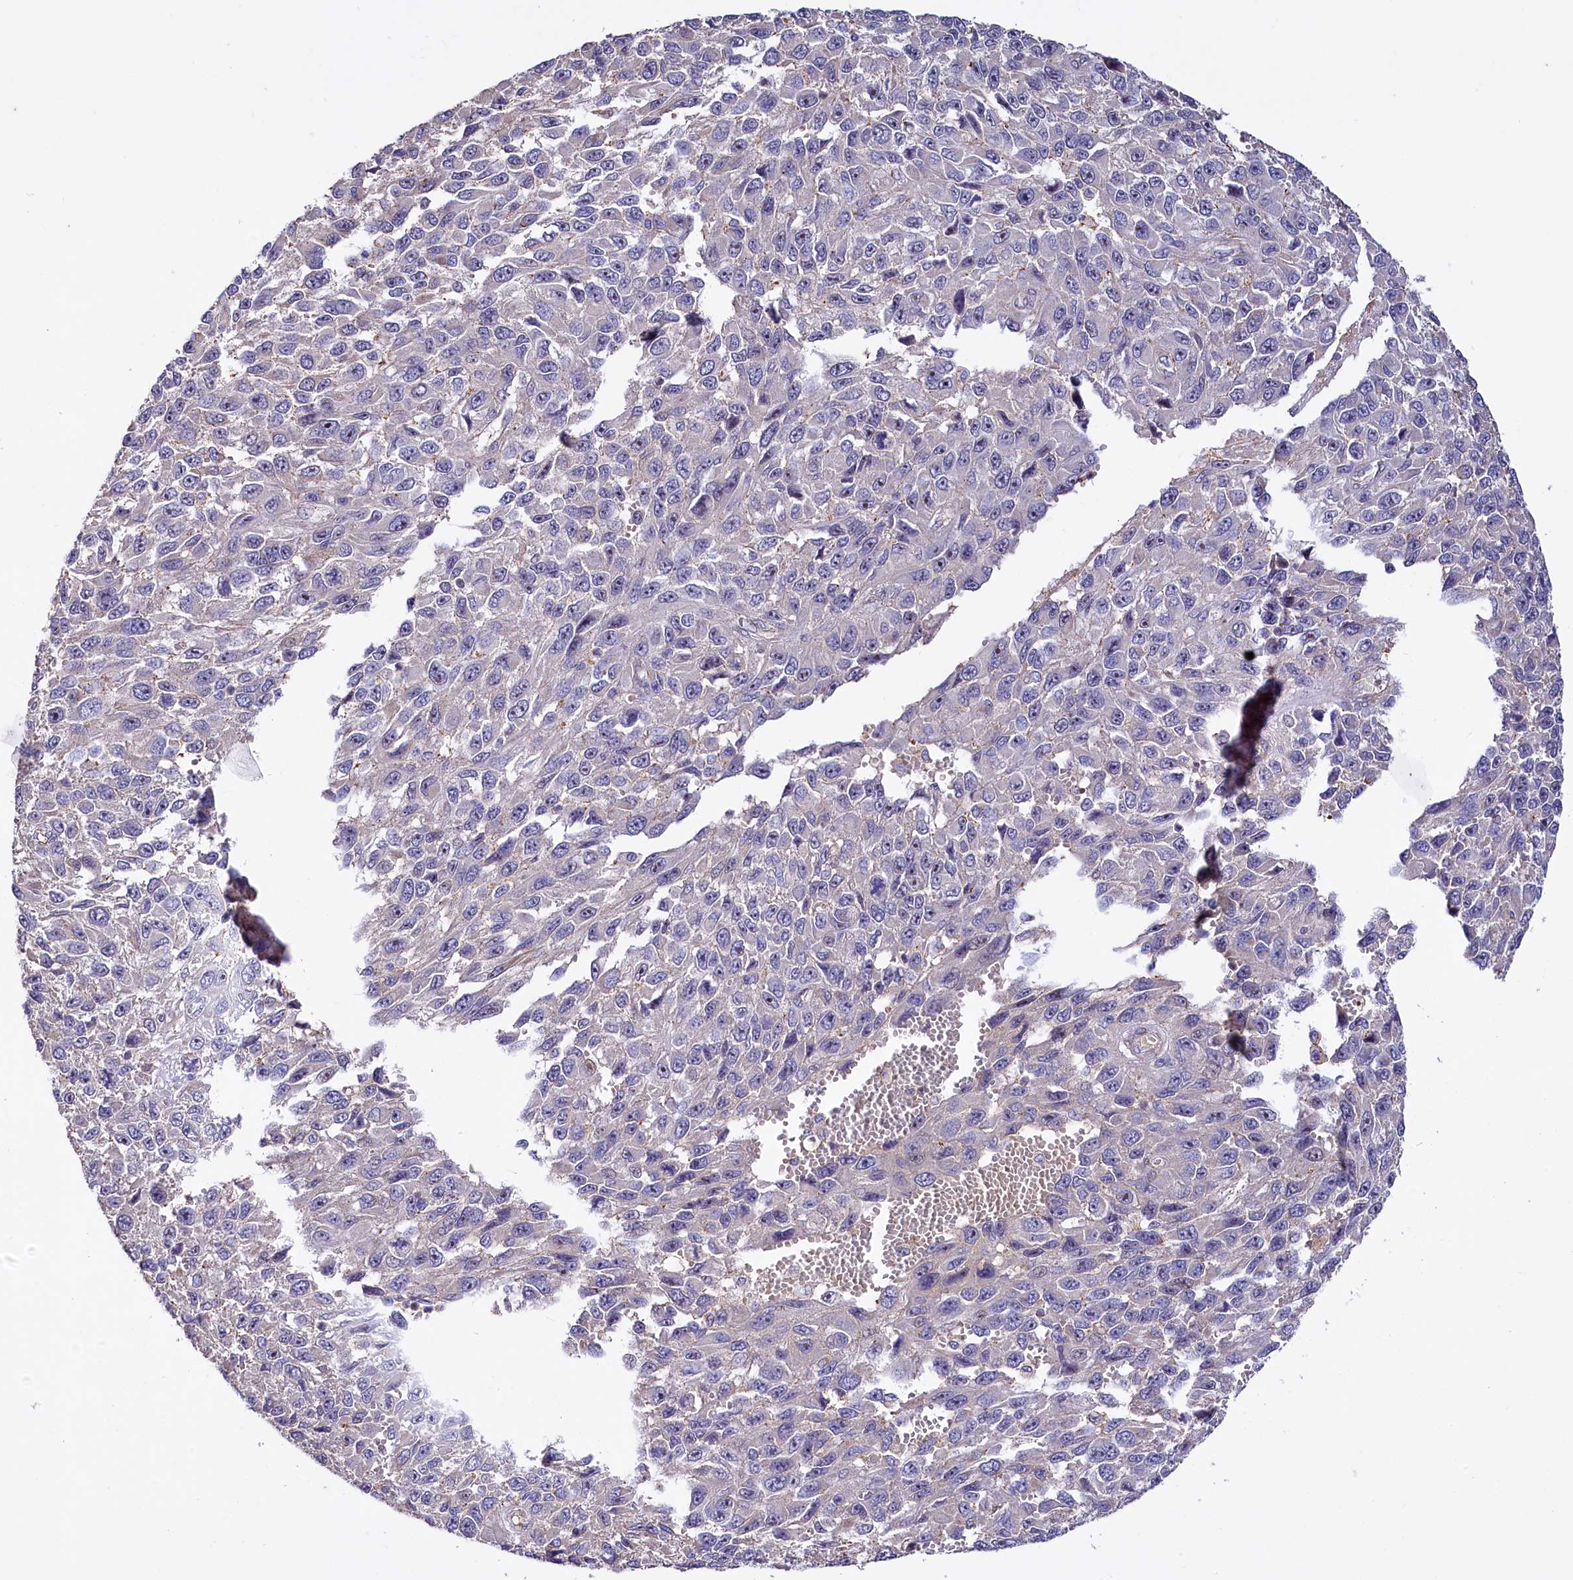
{"staining": {"intensity": "weak", "quantity": "<25%", "location": "cytoplasmic/membranous"}, "tissue": "melanoma", "cell_type": "Tumor cells", "image_type": "cancer", "snomed": [{"axis": "morphology", "description": "Normal tissue, NOS"}, {"axis": "morphology", "description": "Malignant melanoma, NOS"}, {"axis": "topography", "description": "Skin"}], "caption": "IHC of human melanoma shows no positivity in tumor cells.", "gene": "RPUSD3", "patient": {"sex": "female", "age": 96}}